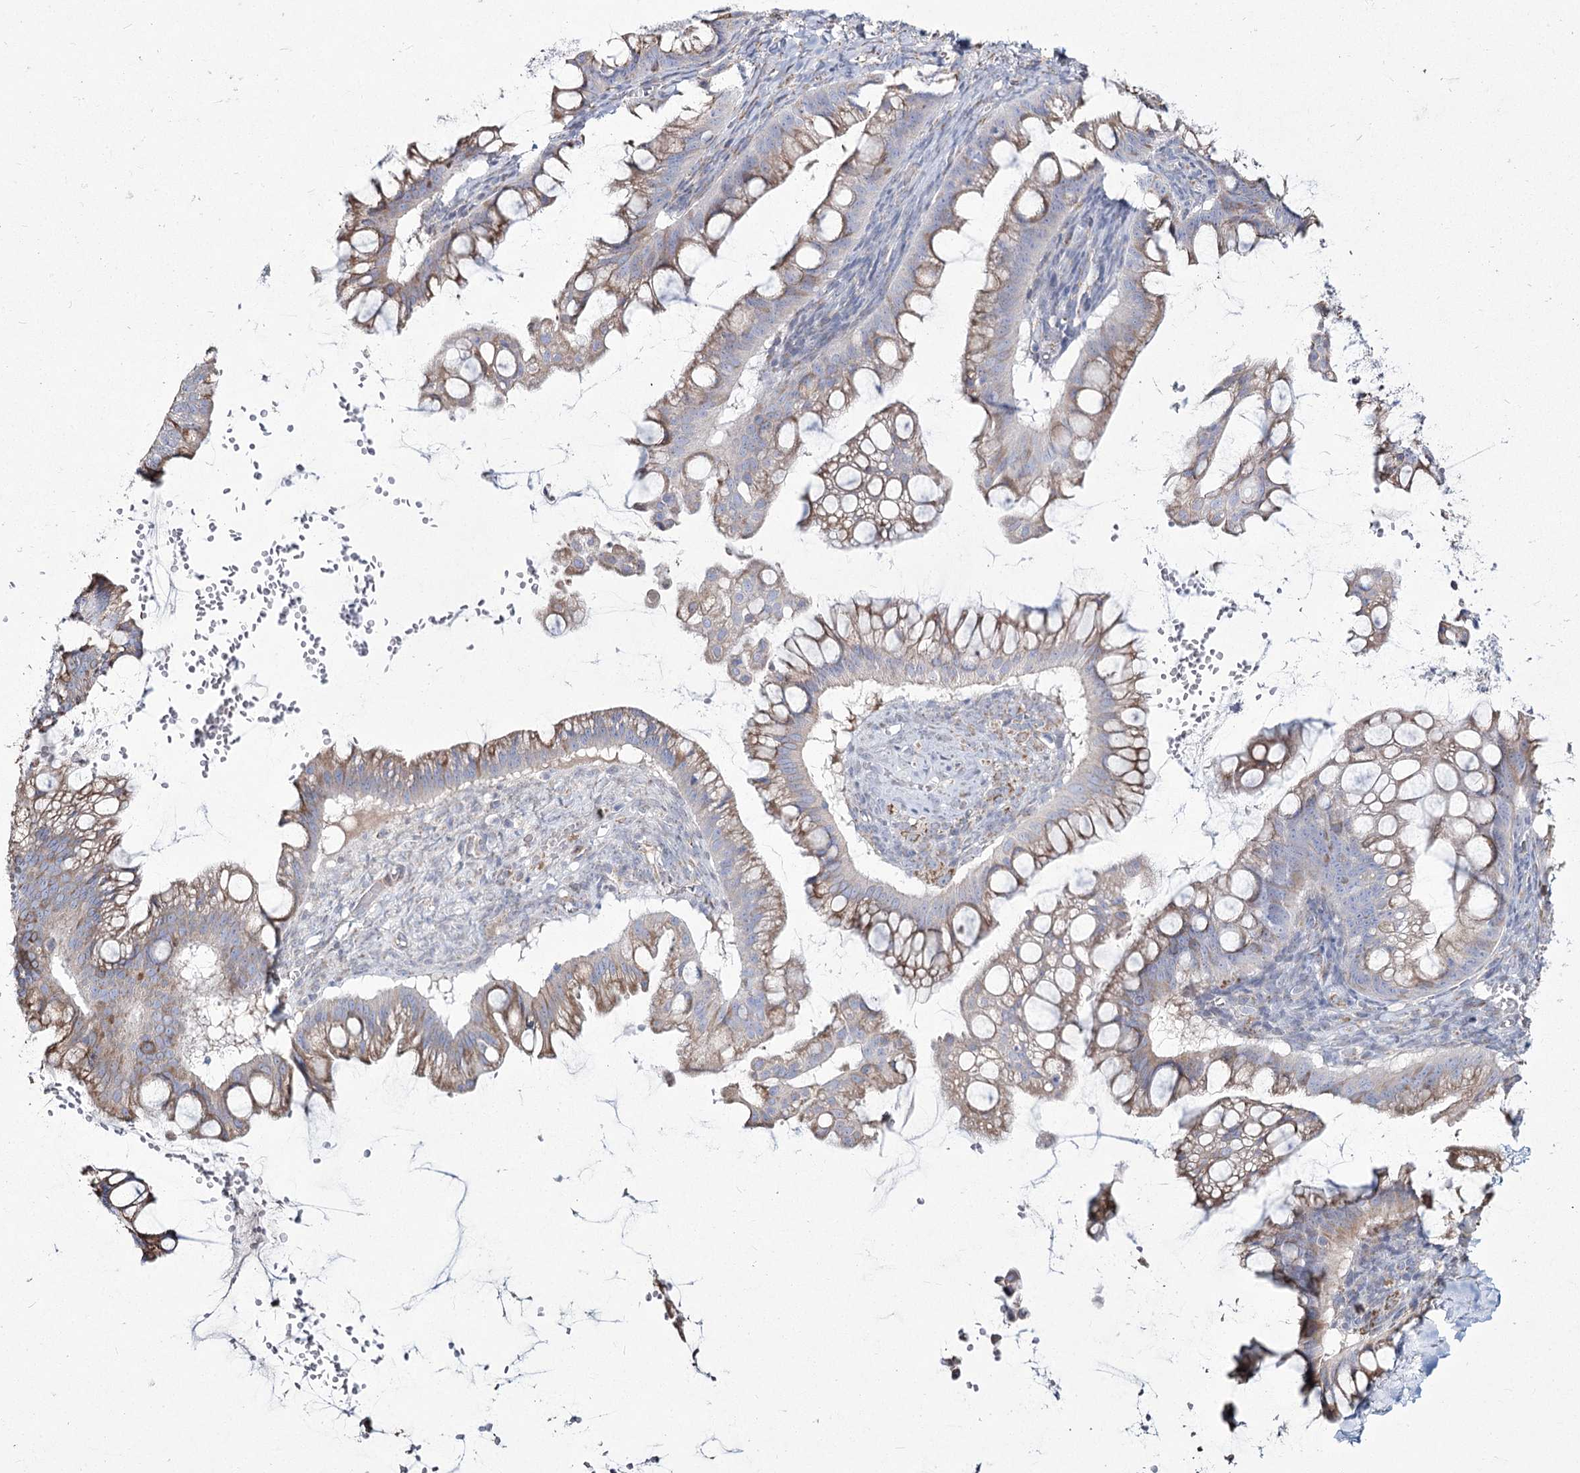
{"staining": {"intensity": "weak", "quantity": "25%-75%", "location": "cytoplasmic/membranous"}, "tissue": "ovarian cancer", "cell_type": "Tumor cells", "image_type": "cancer", "snomed": [{"axis": "morphology", "description": "Cystadenocarcinoma, mucinous, NOS"}, {"axis": "topography", "description": "Ovary"}], "caption": "This is a micrograph of immunohistochemistry staining of ovarian cancer, which shows weak positivity in the cytoplasmic/membranous of tumor cells.", "gene": "ME3", "patient": {"sex": "female", "age": 73}}